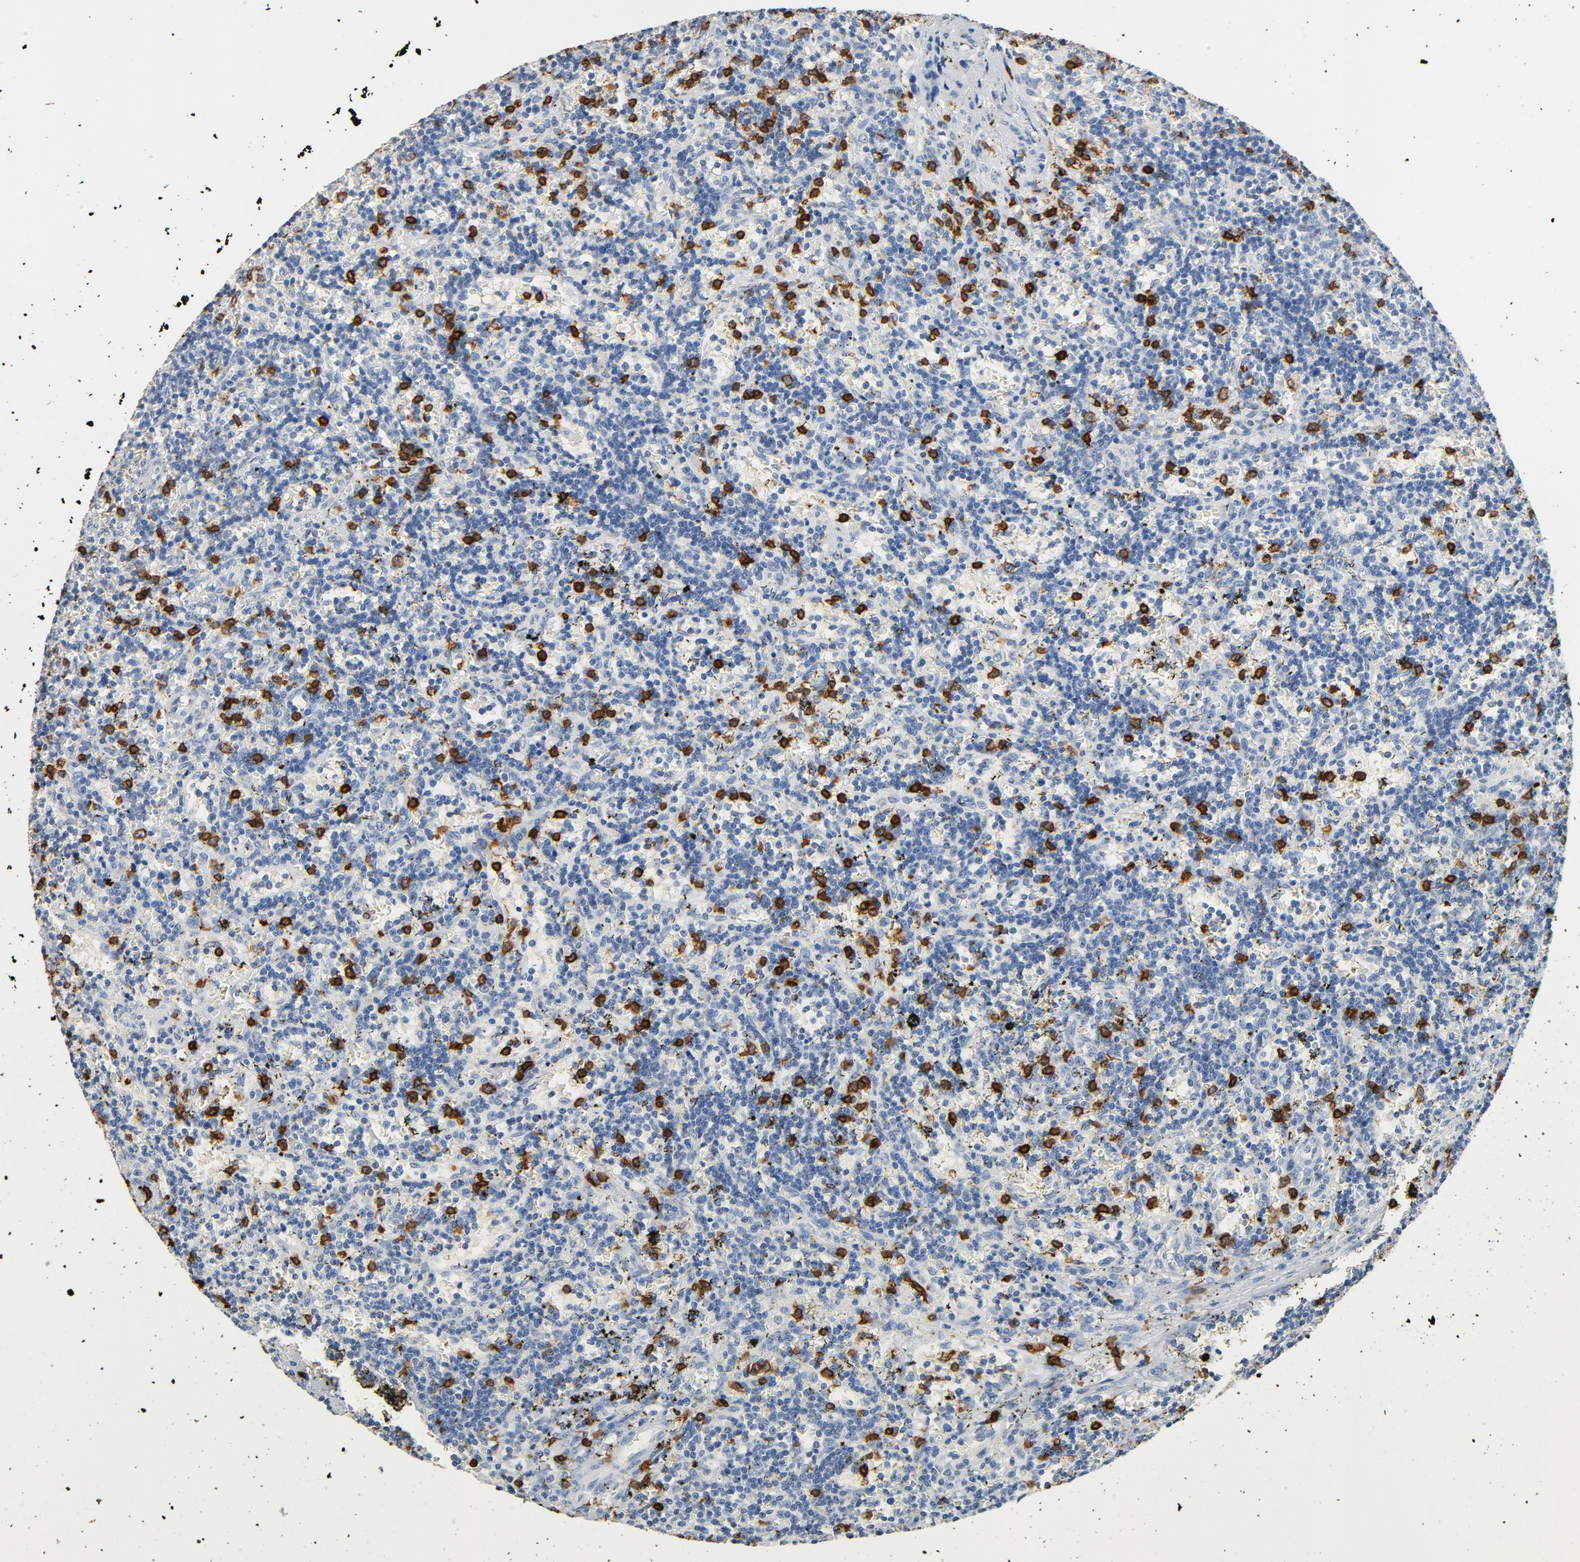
{"staining": {"intensity": "strong", "quantity": "25%-75%", "location": "cytoplasmic/membranous"}, "tissue": "lymphoma", "cell_type": "Tumor cells", "image_type": "cancer", "snomed": [{"axis": "morphology", "description": "Malignant lymphoma, non-Hodgkin's type, Low grade"}, {"axis": "topography", "description": "Spleen"}], "caption": "There is high levels of strong cytoplasmic/membranous expression in tumor cells of lymphoma, as demonstrated by immunohistochemical staining (brown color).", "gene": "CD247", "patient": {"sex": "male", "age": 60}}